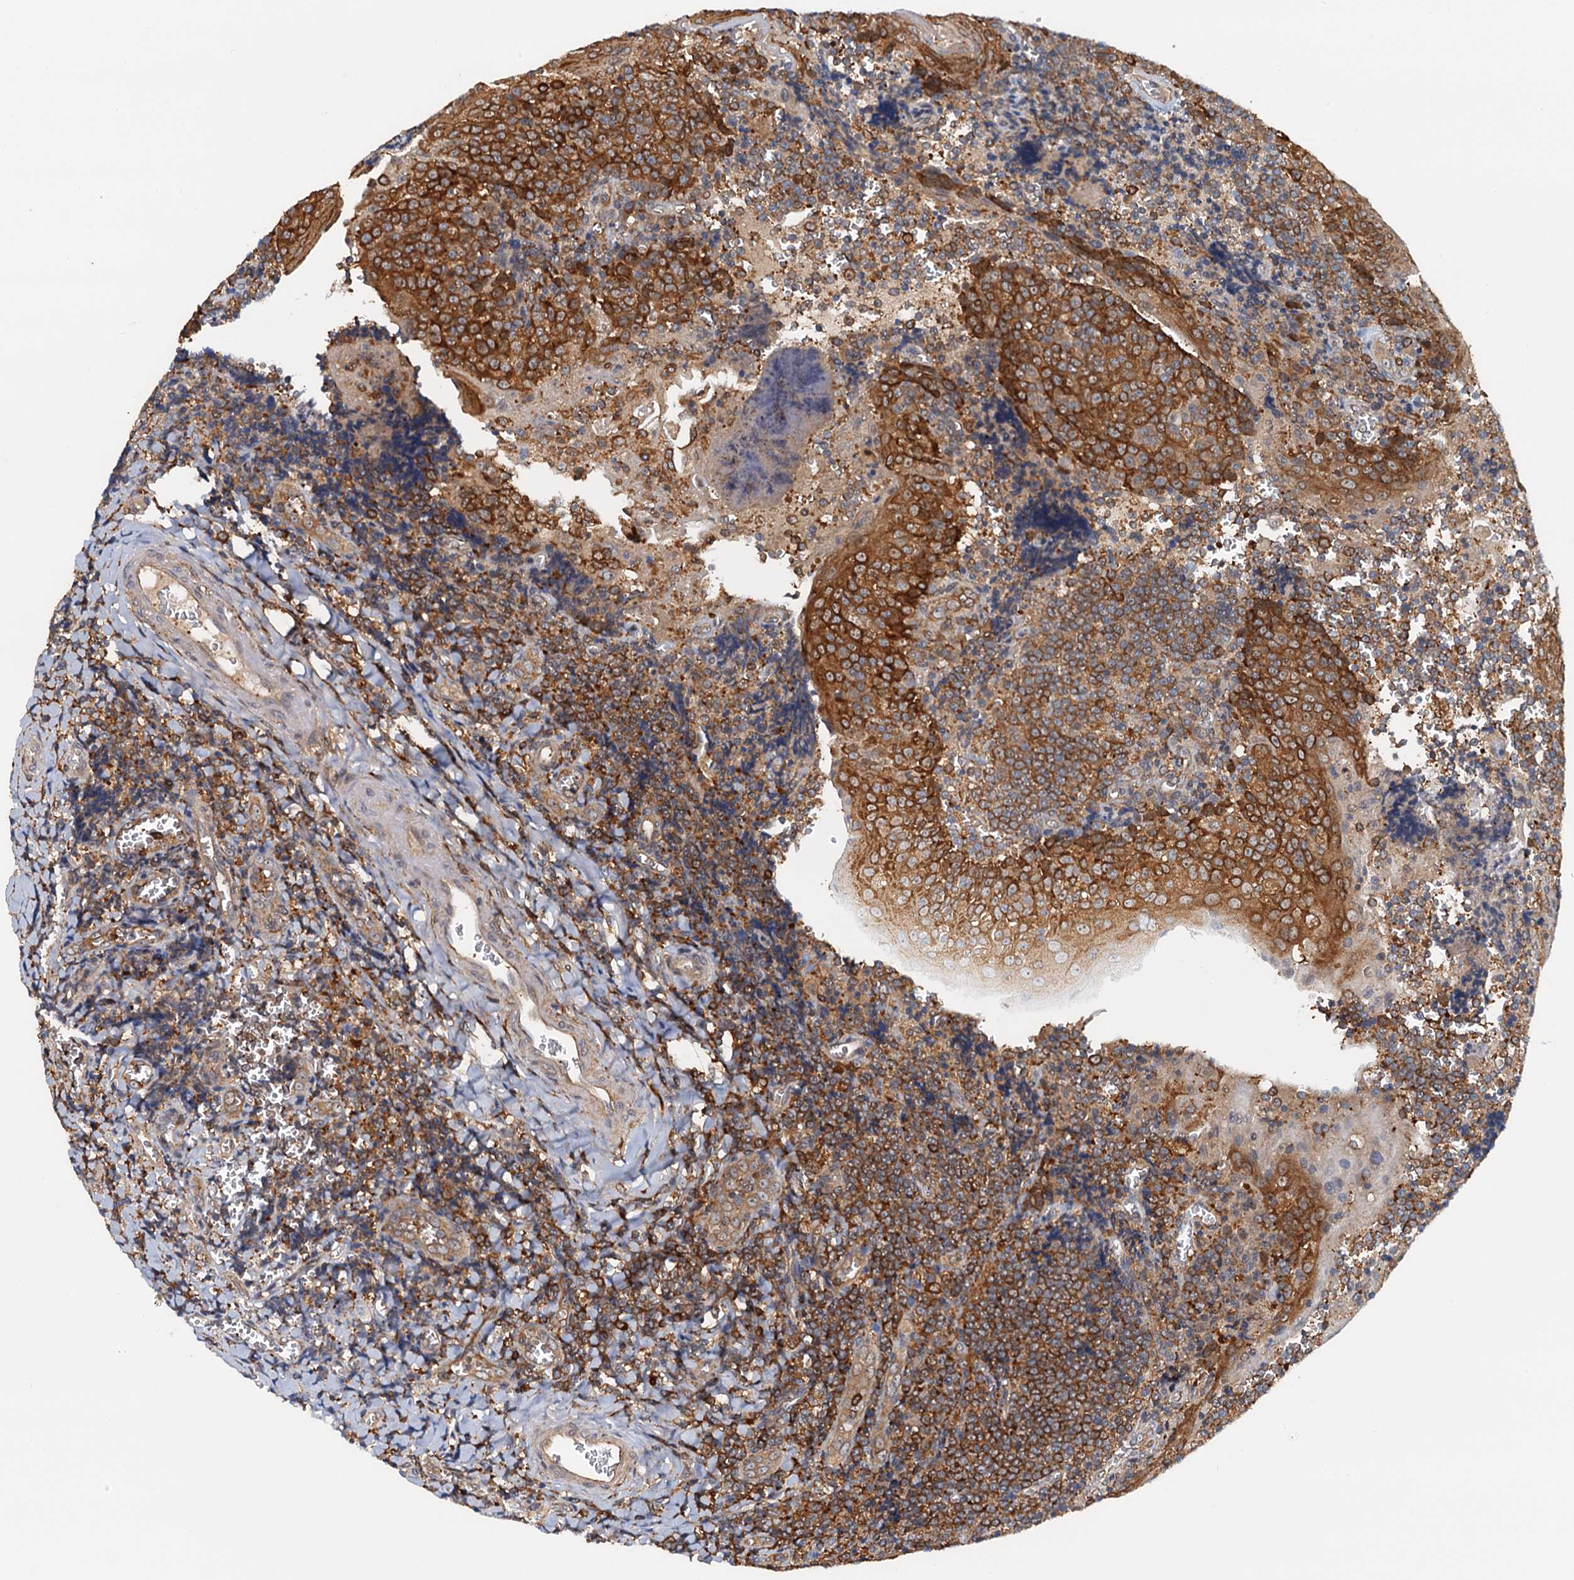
{"staining": {"intensity": "strong", "quantity": ">75%", "location": "cytoplasmic/membranous"}, "tissue": "tonsil", "cell_type": "Germinal center cells", "image_type": "normal", "snomed": [{"axis": "morphology", "description": "Normal tissue, NOS"}, {"axis": "topography", "description": "Tonsil"}], "caption": "Protein expression analysis of unremarkable tonsil exhibits strong cytoplasmic/membranous staining in approximately >75% of germinal center cells. The staining was performed using DAB (3,3'-diaminobenzidine) to visualize the protein expression in brown, while the nuclei were stained in blue with hematoxylin (Magnification: 20x).", "gene": "USP6NL", "patient": {"sex": "male", "age": 27}}